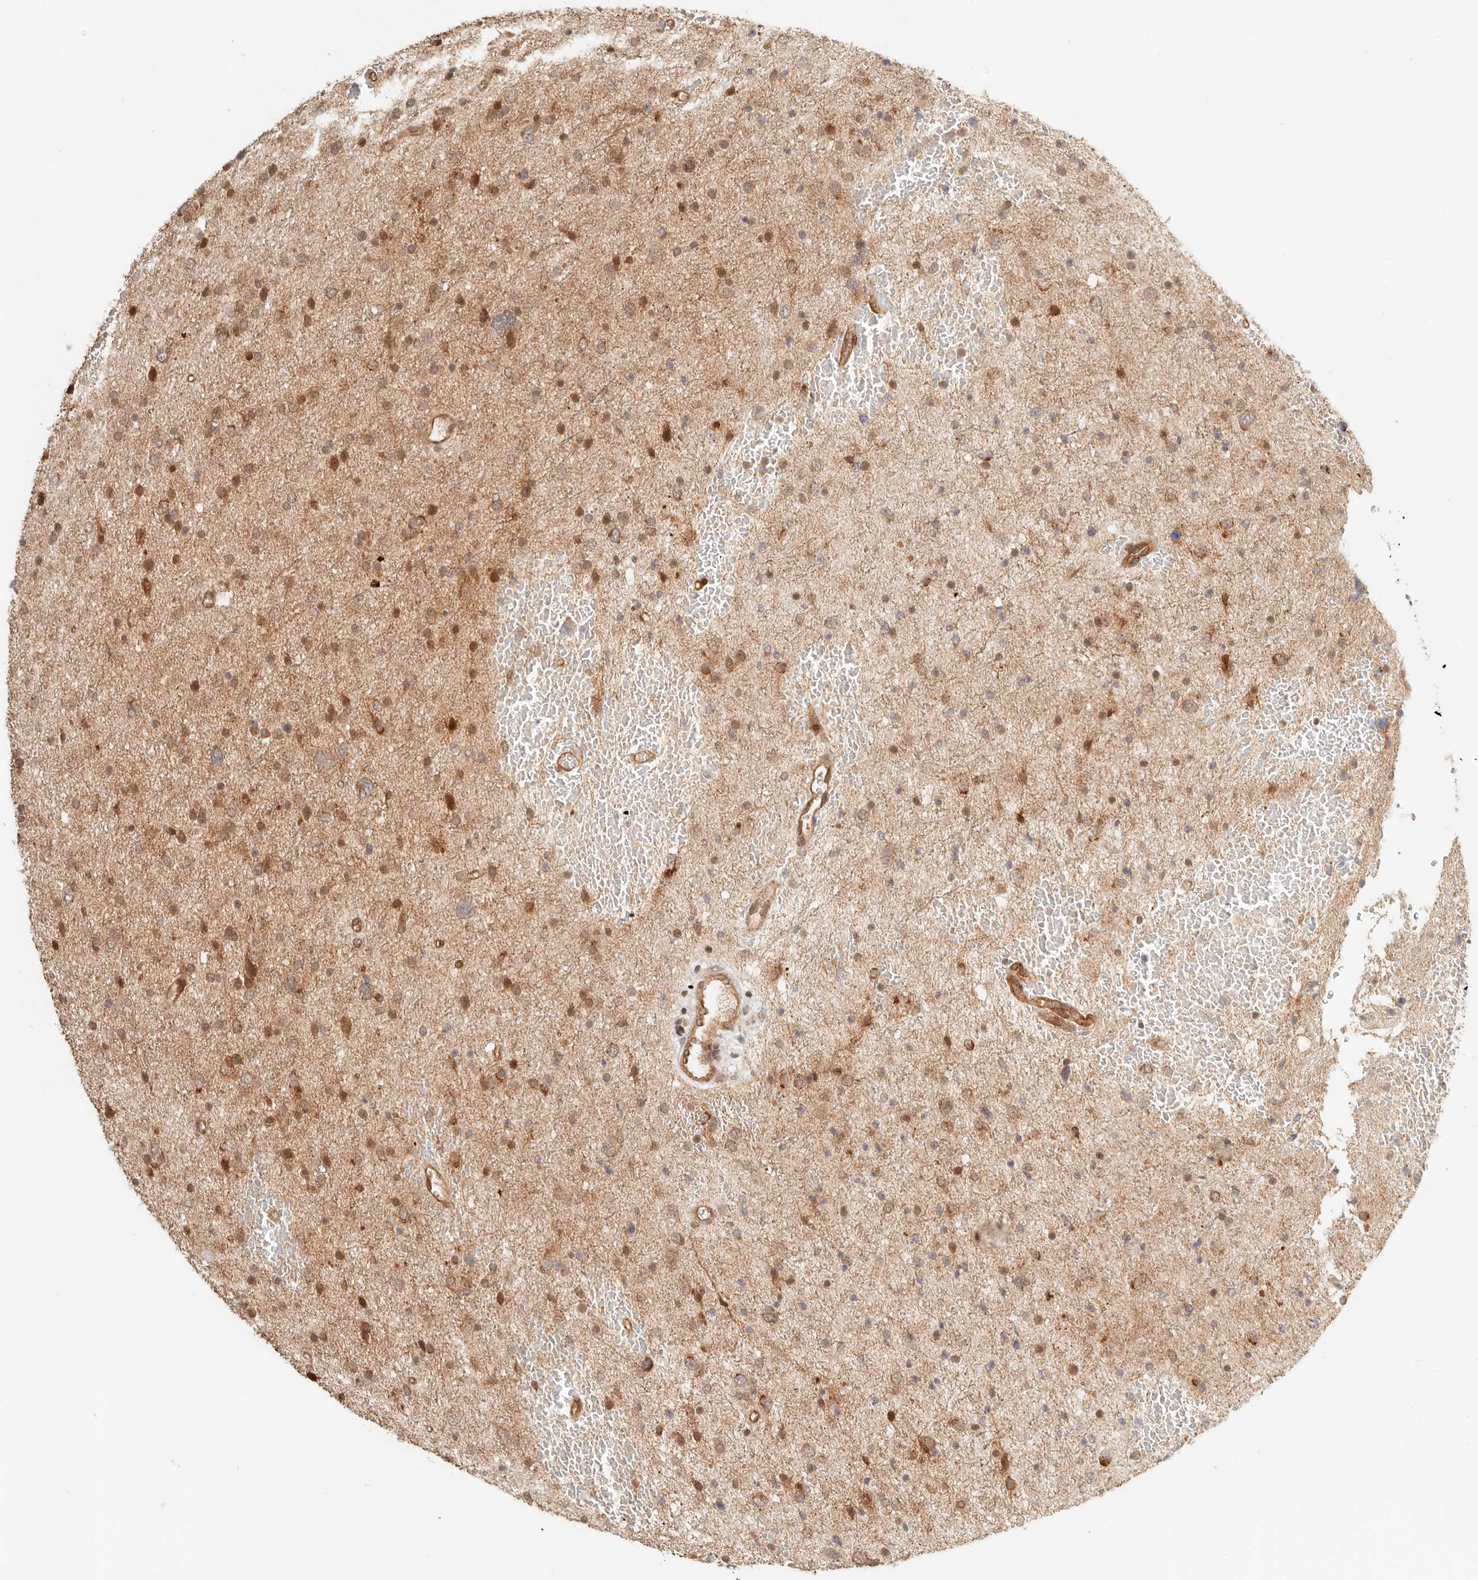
{"staining": {"intensity": "moderate", "quantity": ">75%", "location": "nuclear"}, "tissue": "glioma", "cell_type": "Tumor cells", "image_type": "cancer", "snomed": [{"axis": "morphology", "description": "Glioma, malignant, Low grade"}, {"axis": "topography", "description": "Brain"}], "caption": "Immunohistochemical staining of glioma displays medium levels of moderate nuclear protein positivity in approximately >75% of tumor cells. The staining is performed using DAB (3,3'-diaminobenzidine) brown chromogen to label protein expression. The nuclei are counter-stained blue using hematoxylin.", "gene": "BAALC", "patient": {"sex": "female", "age": 37}}